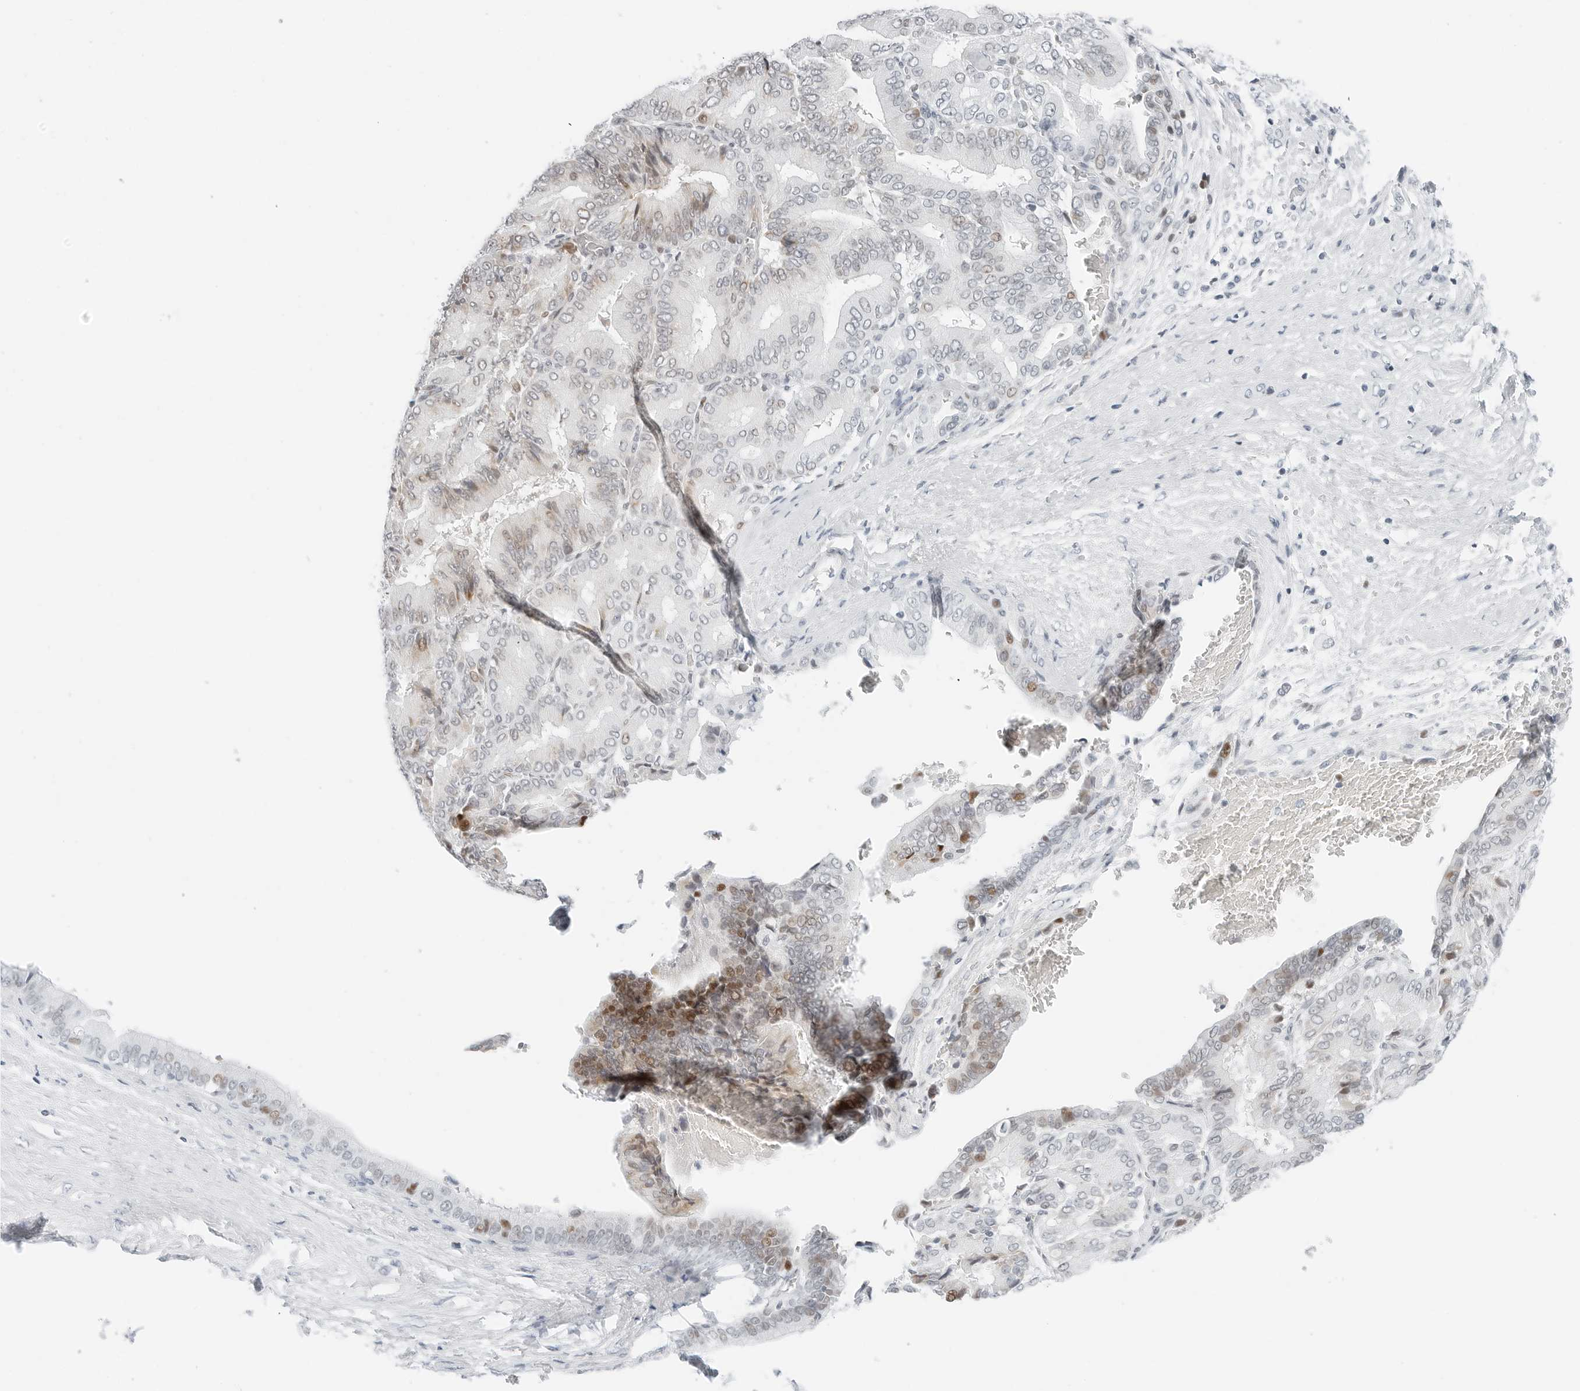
{"staining": {"intensity": "moderate", "quantity": "<25%", "location": "nuclear"}, "tissue": "liver cancer", "cell_type": "Tumor cells", "image_type": "cancer", "snomed": [{"axis": "morphology", "description": "Cholangiocarcinoma"}, {"axis": "topography", "description": "Liver"}], "caption": "Immunohistochemical staining of human liver cholangiocarcinoma exhibits low levels of moderate nuclear positivity in approximately <25% of tumor cells.", "gene": "NTMT2", "patient": {"sex": "female", "age": 75}}